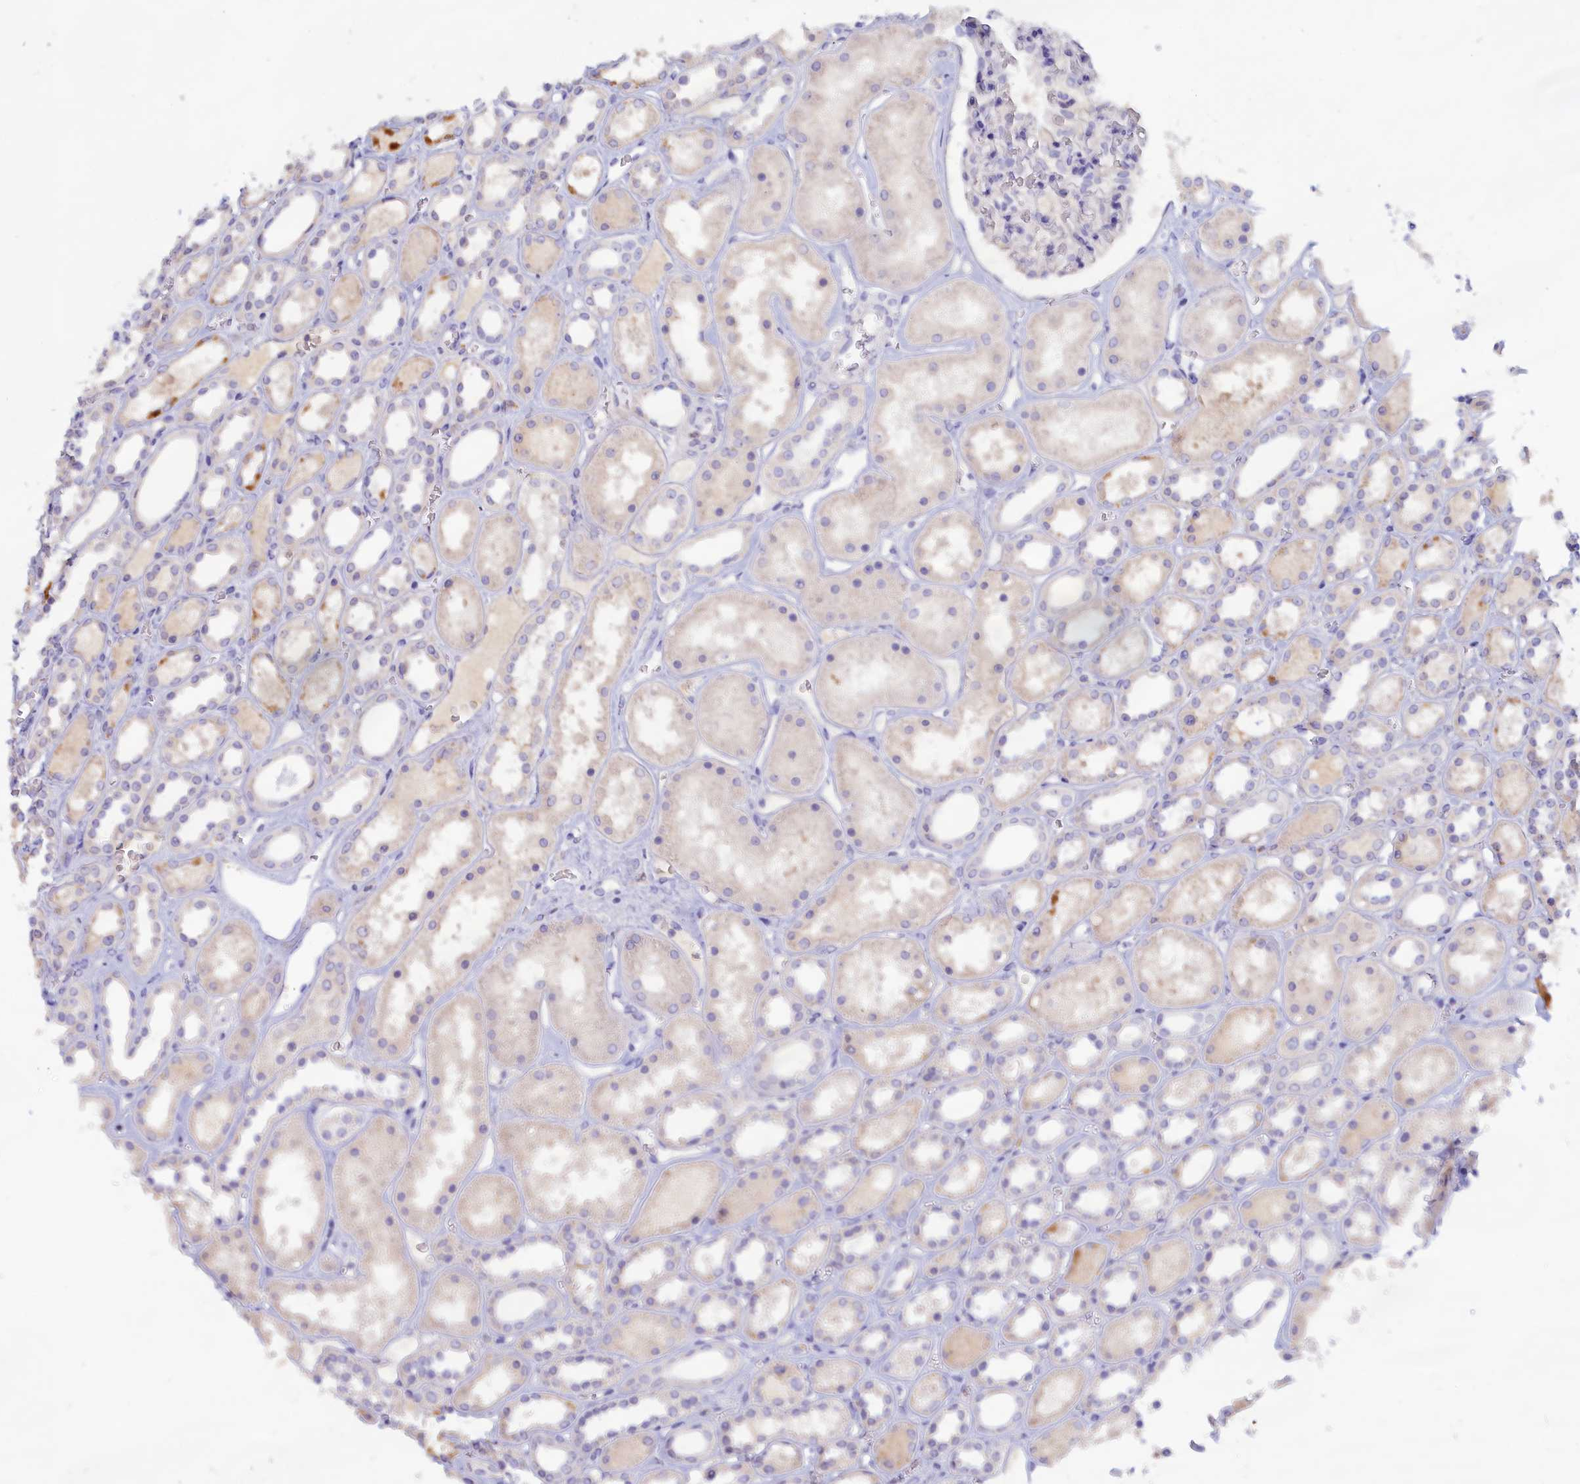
{"staining": {"intensity": "negative", "quantity": "none", "location": "none"}, "tissue": "kidney", "cell_type": "Cells in glomeruli", "image_type": "normal", "snomed": [{"axis": "morphology", "description": "Normal tissue, NOS"}, {"axis": "topography", "description": "Kidney"}], "caption": "Normal kidney was stained to show a protein in brown. There is no significant expression in cells in glomeruli.", "gene": "ADGRA1", "patient": {"sex": "female", "age": 41}}